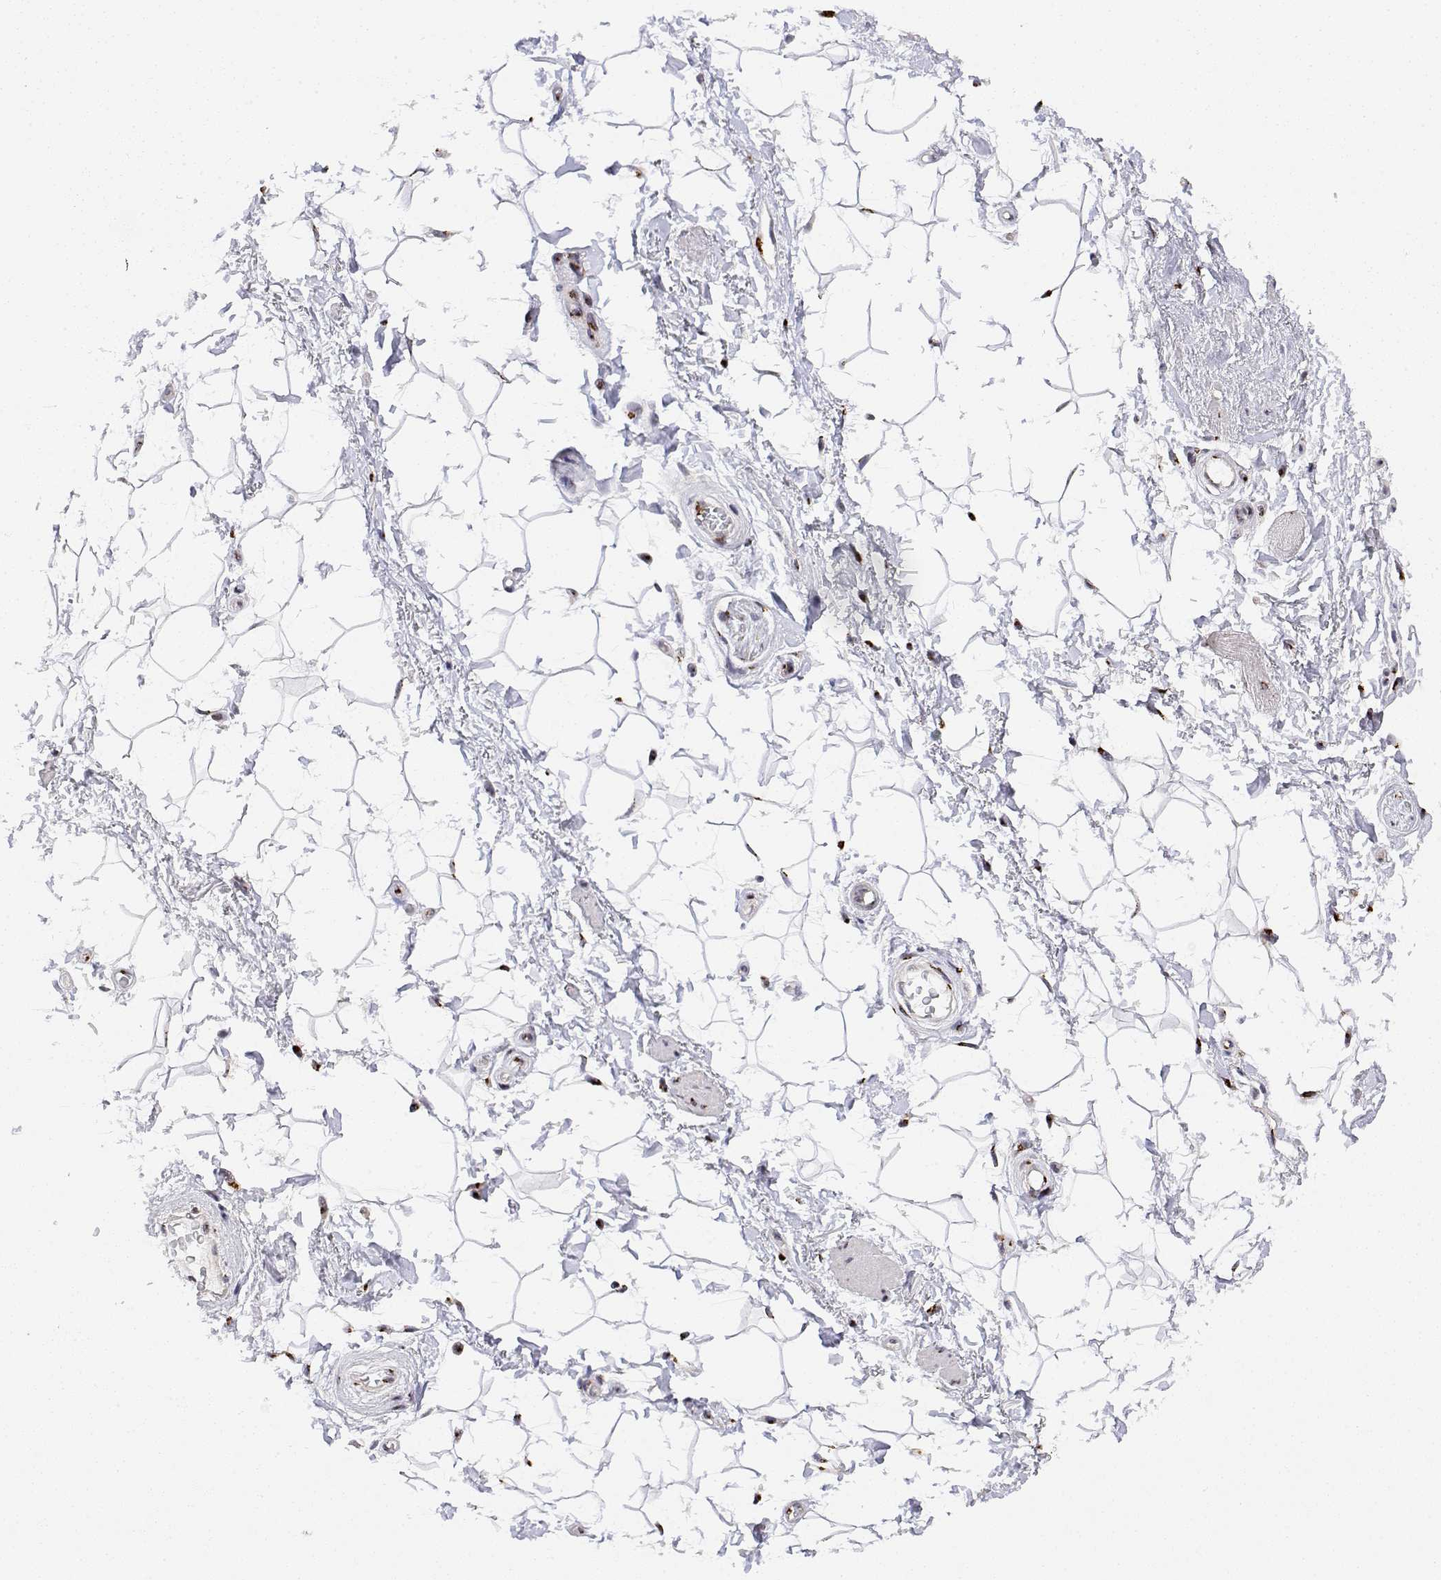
{"staining": {"intensity": "moderate", "quantity": "<25%", "location": "cytoplasmic/membranous"}, "tissue": "adipose tissue", "cell_type": "Adipocytes", "image_type": "normal", "snomed": [{"axis": "morphology", "description": "Normal tissue, NOS"}, {"axis": "topography", "description": "Anal"}, {"axis": "topography", "description": "Peripheral nerve tissue"}], "caption": "IHC photomicrograph of unremarkable adipose tissue stained for a protein (brown), which reveals low levels of moderate cytoplasmic/membranous positivity in approximately <25% of adipocytes.", "gene": "YIPF3", "patient": {"sex": "male", "age": 51}}